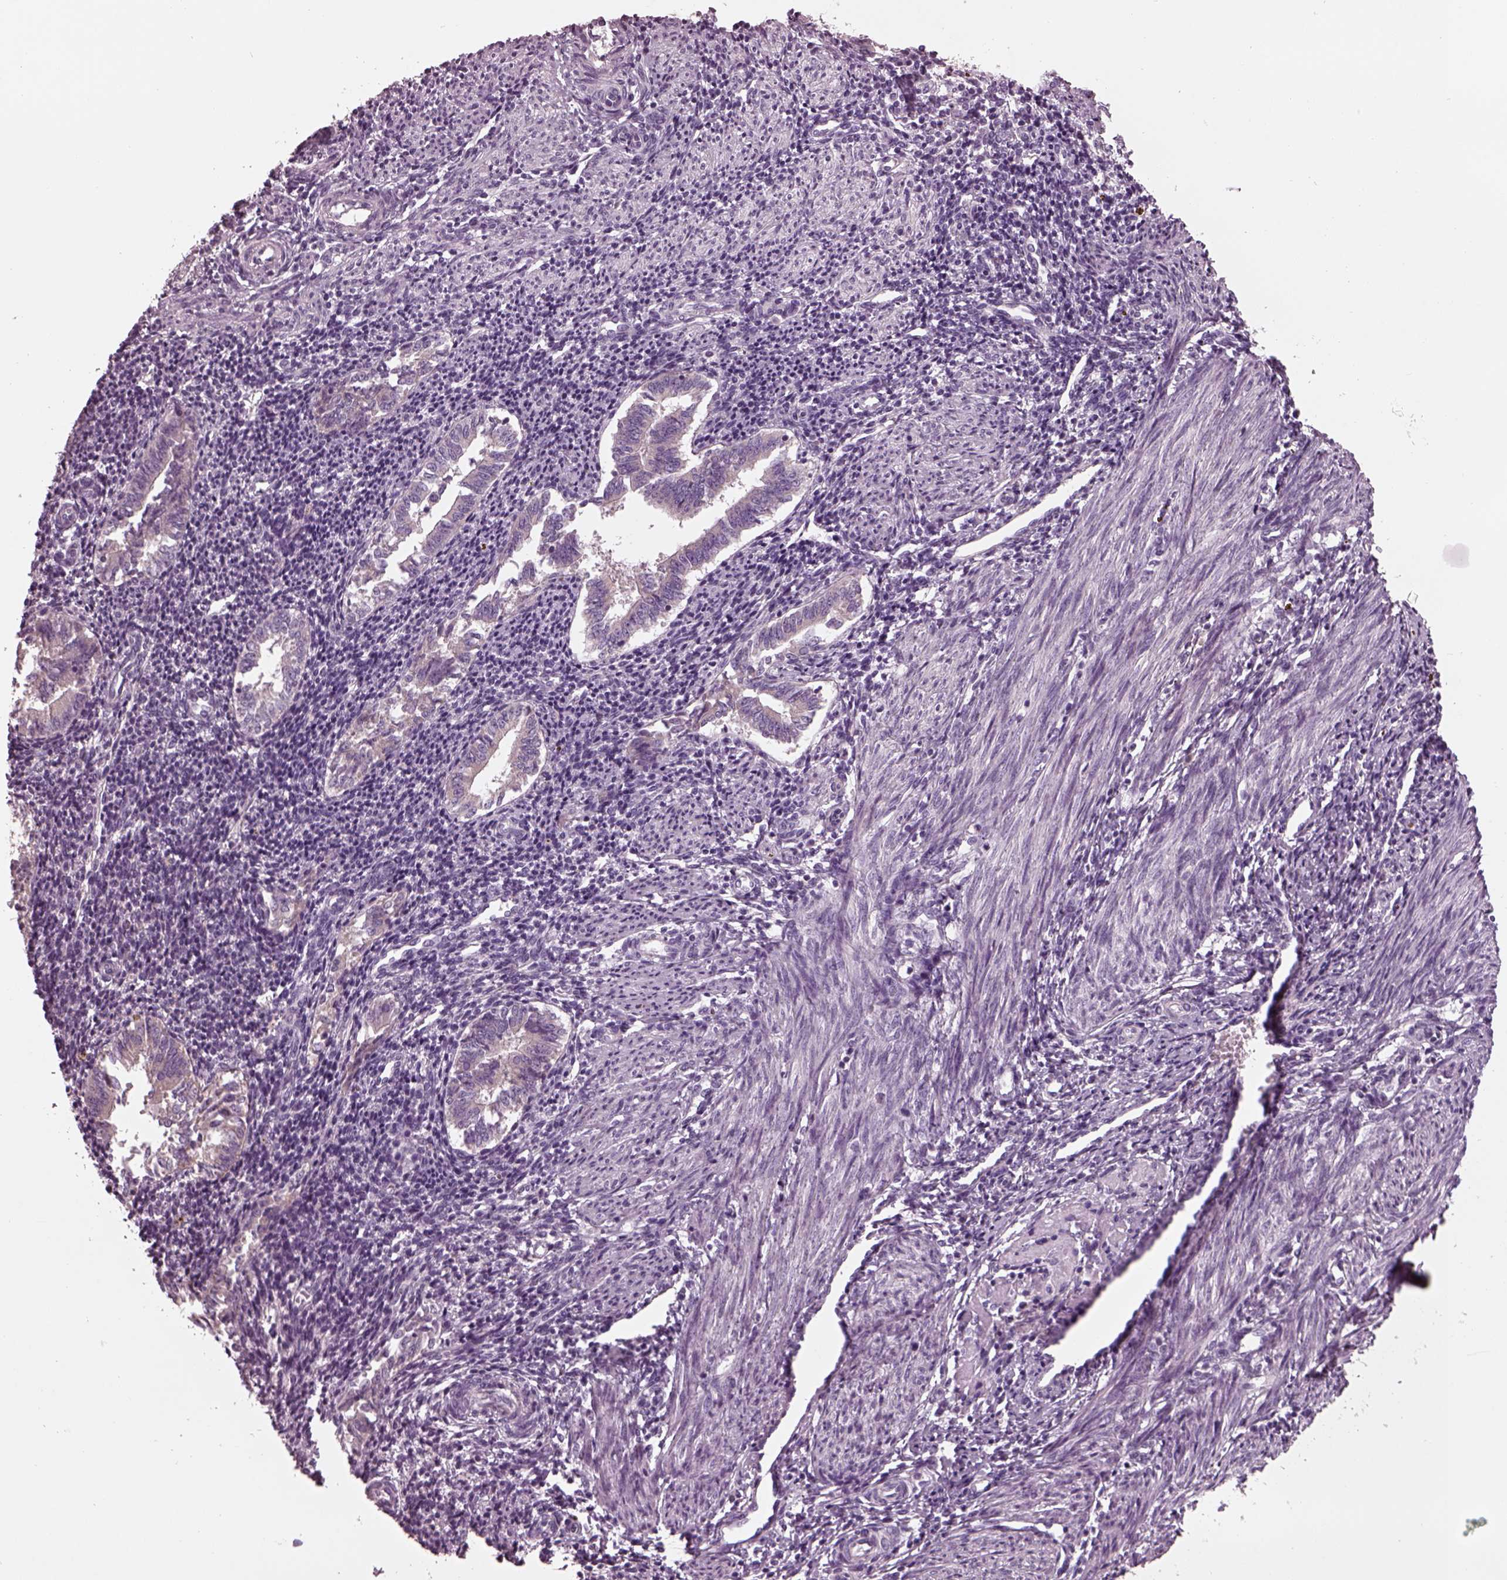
{"staining": {"intensity": "negative", "quantity": "none", "location": "none"}, "tissue": "endometrium", "cell_type": "Cells in endometrial stroma", "image_type": "normal", "snomed": [{"axis": "morphology", "description": "Normal tissue, NOS"}, {"axis": "topography", "description": "Endometrium"}], "caption": "IHC of benign human endometrium demonstrates no expression in cells in endometrial stroma.", "gene": "AP4M1", "patient": {"sex": "female", "age": 25}}